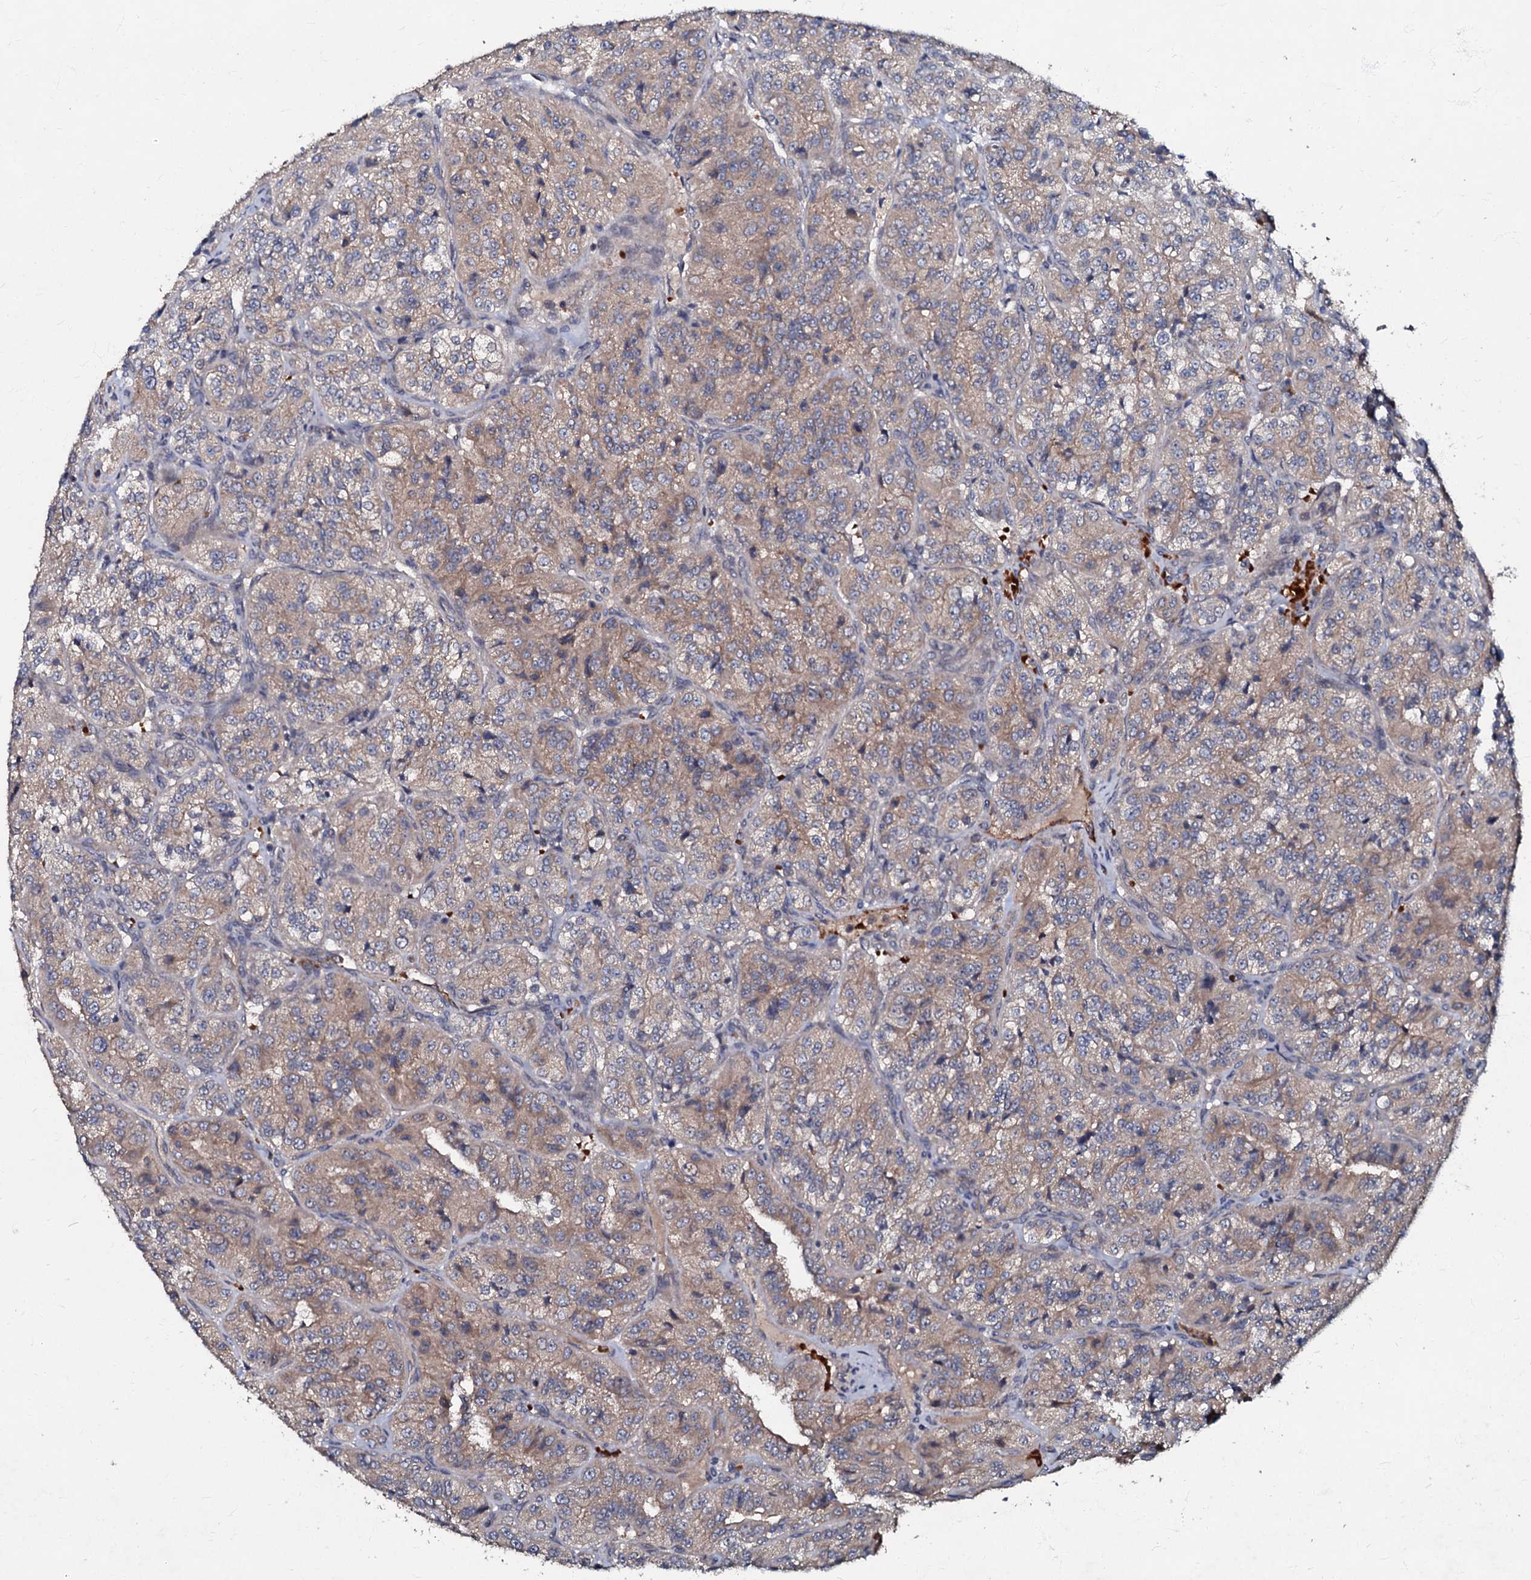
{"staining": {"intensity": "weak", "quantity": "25%-75%", "location": "cytoplasmic/membranous"}, "tissue": "renal cancer", "cell_type": "Tumor cells", "image_type": "cancer", "snomed": [{"axis": "morphology", "description": "Adenocarcinoma, NOS"}, {"axis": "topography", "description": "Kidney"}], "caption": "Protein staining demonstrates weak cytoplasmic/membranous expression in about 25%-75% of tumor cells in renal adenocarcinoma.", "gene": "MANSC4", "patient": {"sex": "female", "age": 63}}